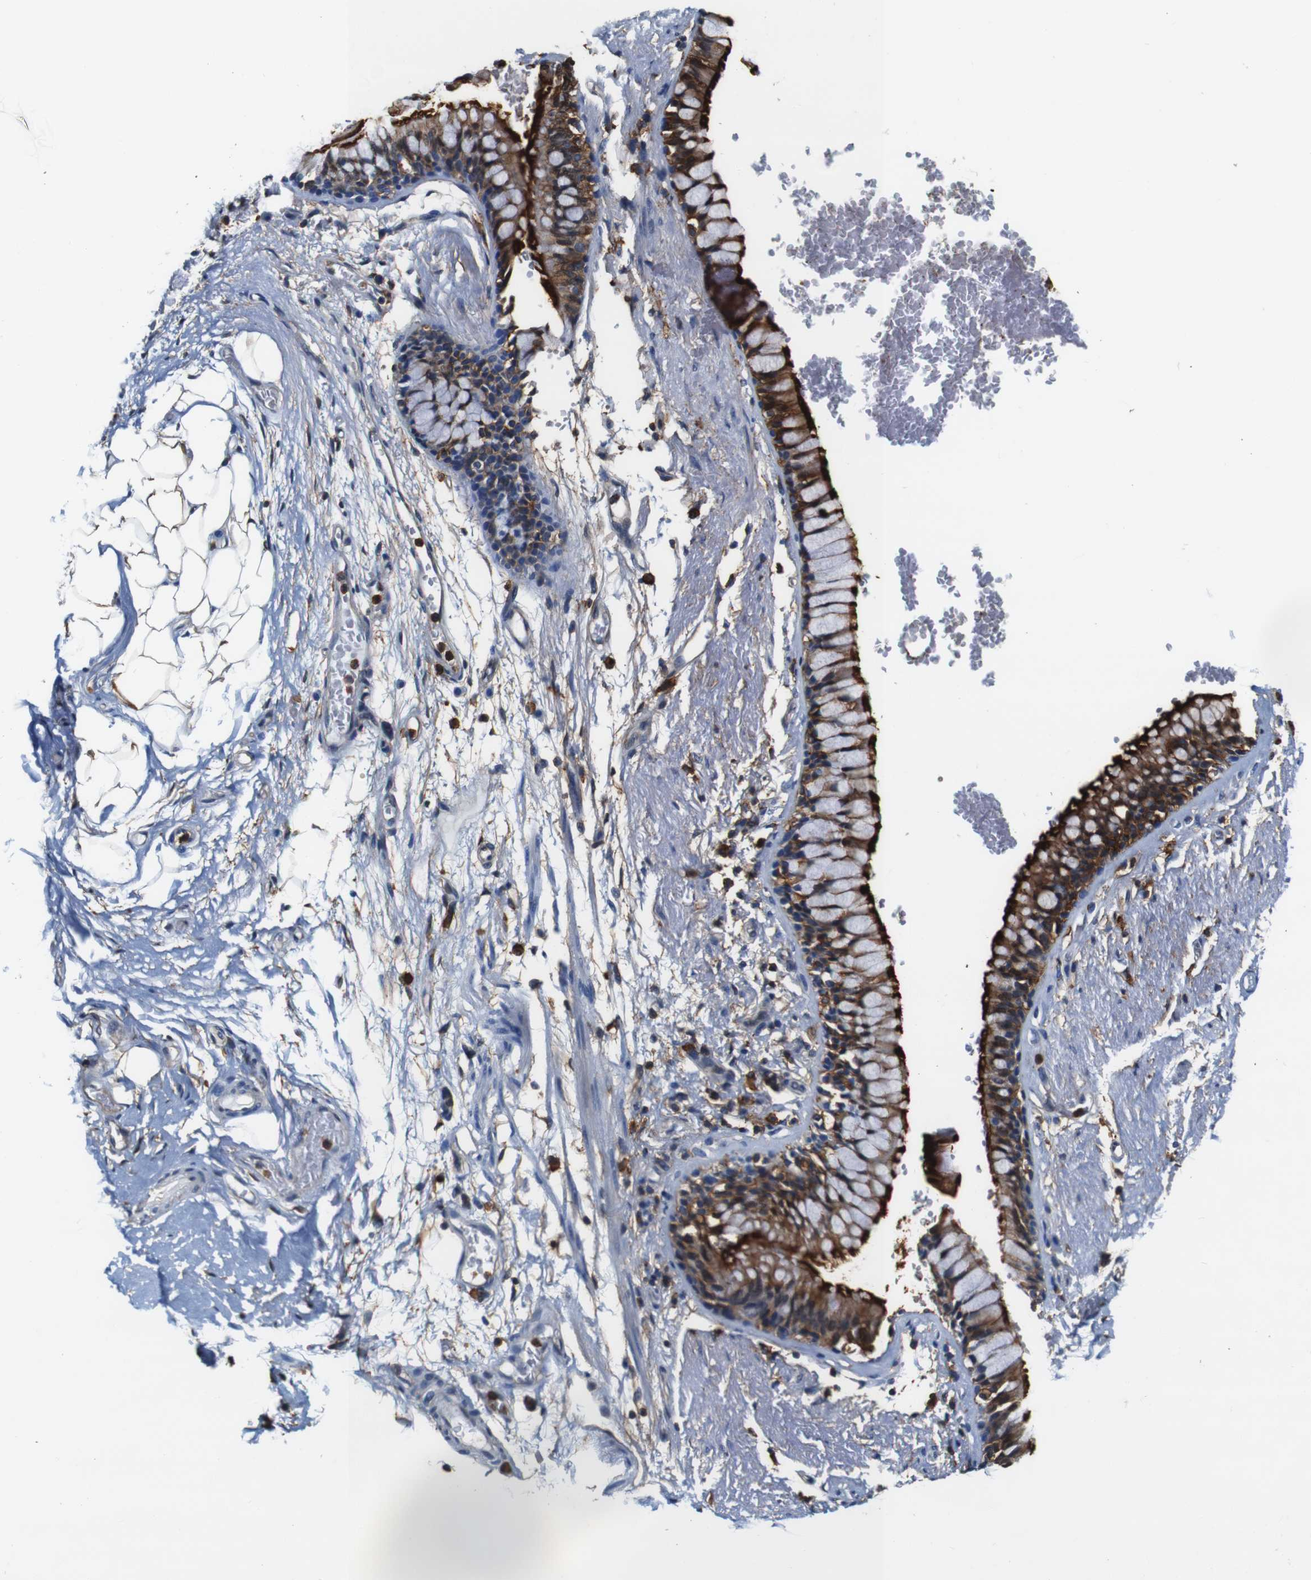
{"staining": {"intensity": "moderate", "quantity": ">75%", "location": "cytoplasmic/membranous,nuclear"}, "tissue": "adipose tissue", "cell_type": "Adipocytes", "image_type": "normal", "snomed": [{"axis": "morphology", "description": "Normal tissue, NOS"}, {"axis": "topography", "description": "Cartilage tissue"}, {"axis": "topography", "description": "Bronchus"}], "caption": "Adipocytes reveal moderate cytoplasmic/membranous,nuclear positivity in about >75% of cells in normal adipose tissue. (DAB IHC with brightfield microscopy, high magnification).", "gene": "ANXA1", "patient": {"sex": "female", "age": 73}}